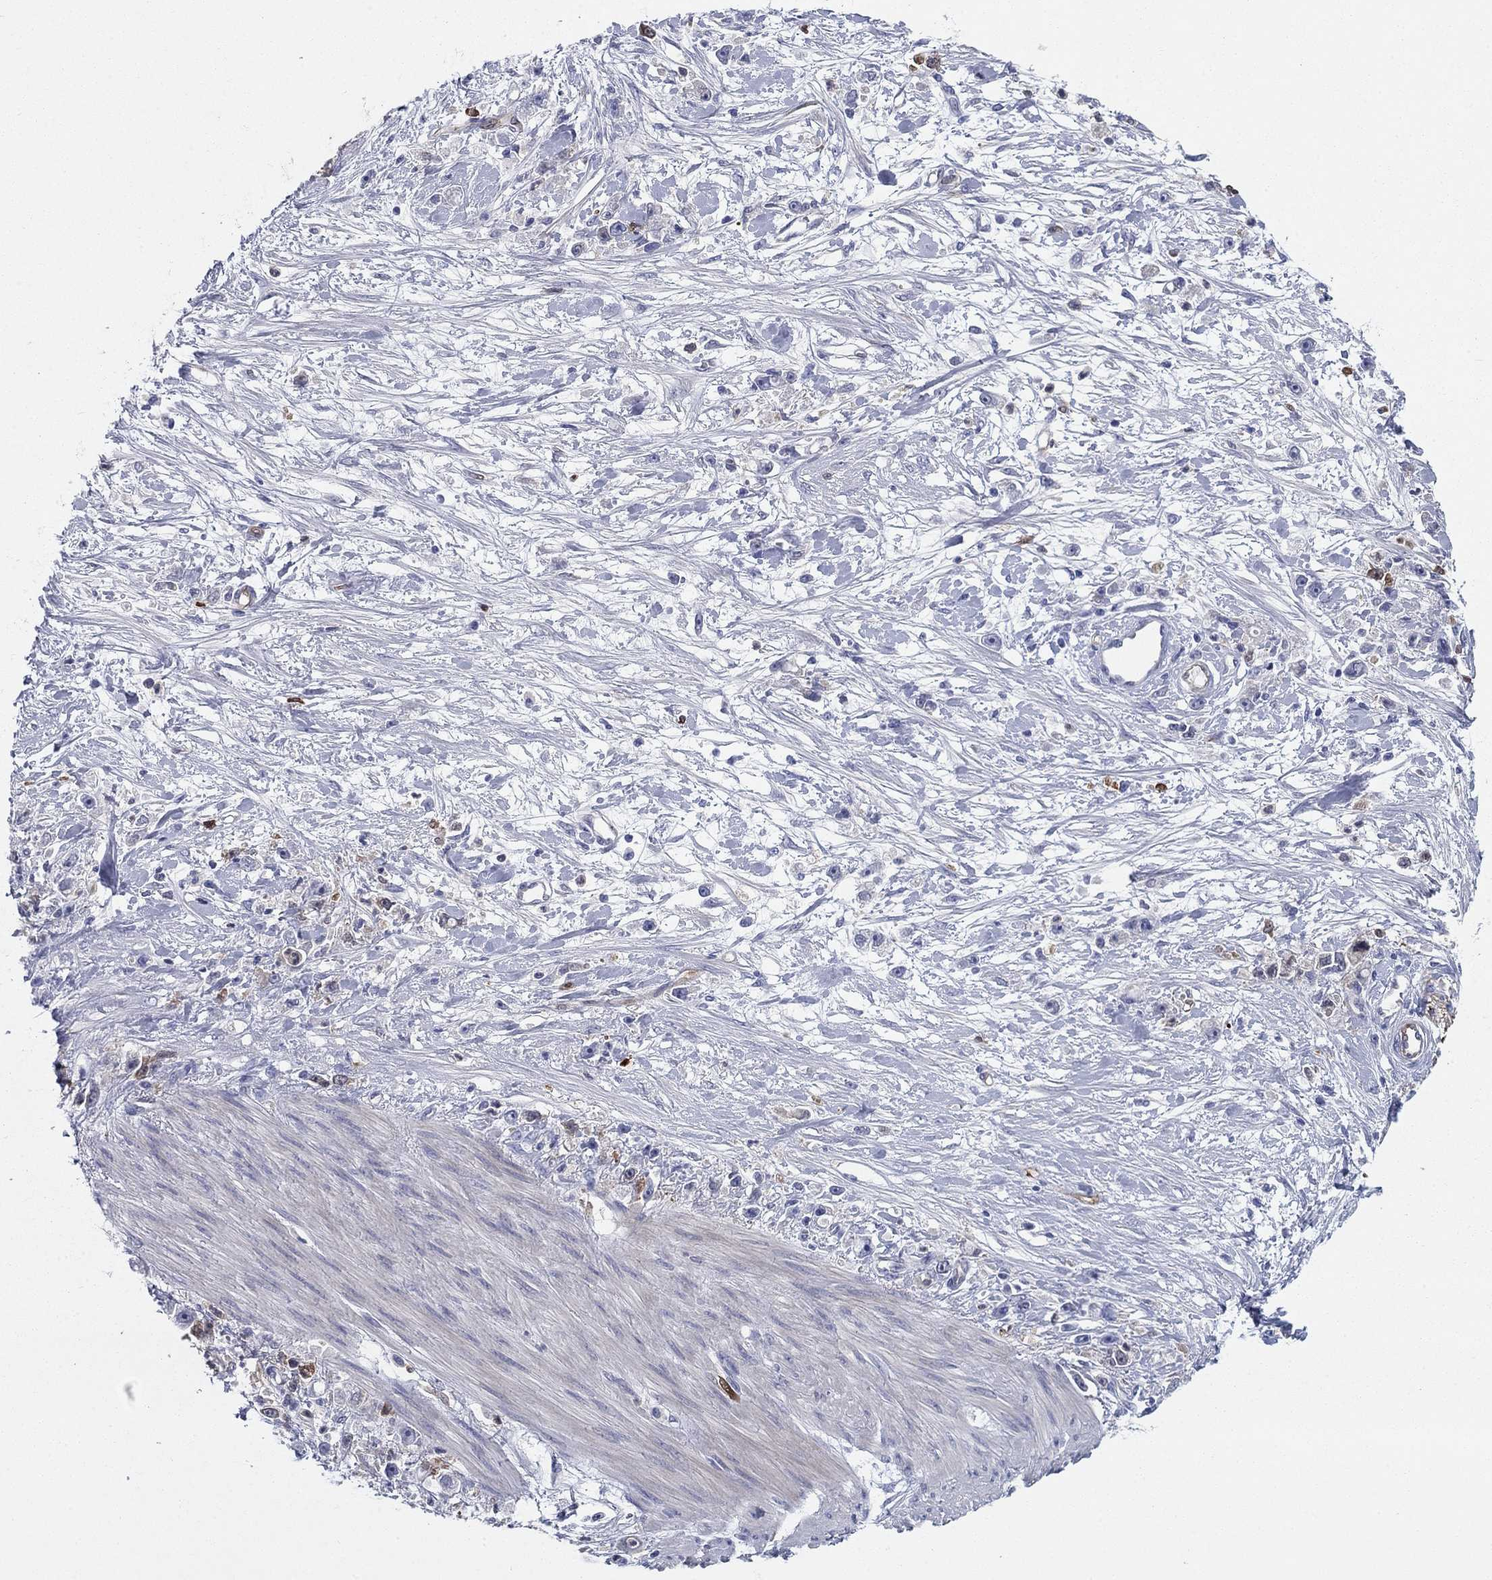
{"staining": {"intensity": "negative", "quantity": "none", "location": "none"}, "tissue": "stomach cancer", "cell_type": "Tumor cells", "image_type": "cancer", "snomed": [{"axis": "morphology", "description": "Adenocarcinoma, NOS"}, {"axis": "topography", "description": "Stomach"}], "caption": "Stomach adenocarcinoma stained for a protein using IHC reveals no staining tumor cells.", "gene": "STMN1", "patient": {"sex": "female", "age": 59}}